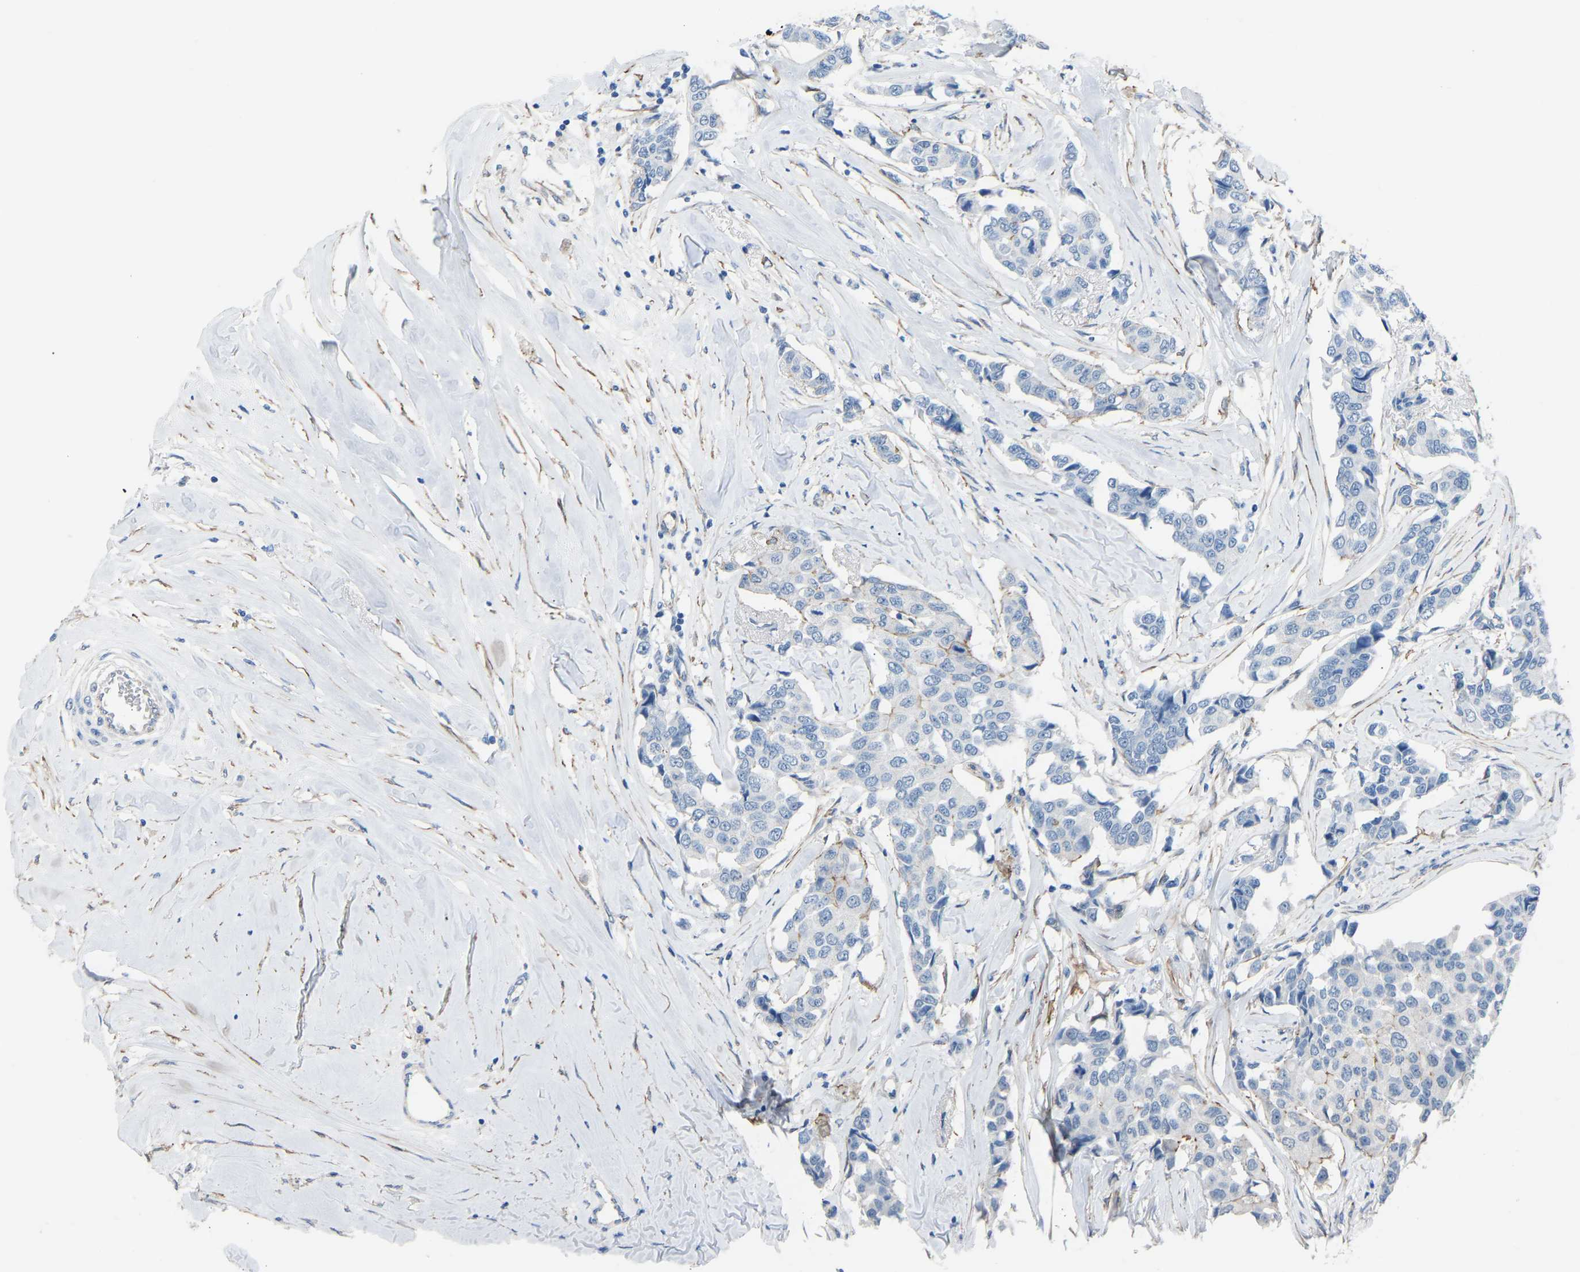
{"staining": {"intensity": "moderate", "quantity": "<25%", "location": "cytoplasmic/membranous"}, "tissue": "breast cancer", "cell_type": "Tumor cells", "image_type": "cancer", "snomed": [{"axis": "morphology", "description": "Duct carcinoma"}, {"axis": "topography", "description": "Breast"}], "caption": "Moderate cytoplasmic/membranous expression for a protein is appreciated in about <25% of tumor cells of intraductal carcinoma (breast) using immunohistochemistry.", "gene": "MYH10", "patient": {"sex": "female", "age": 80}}